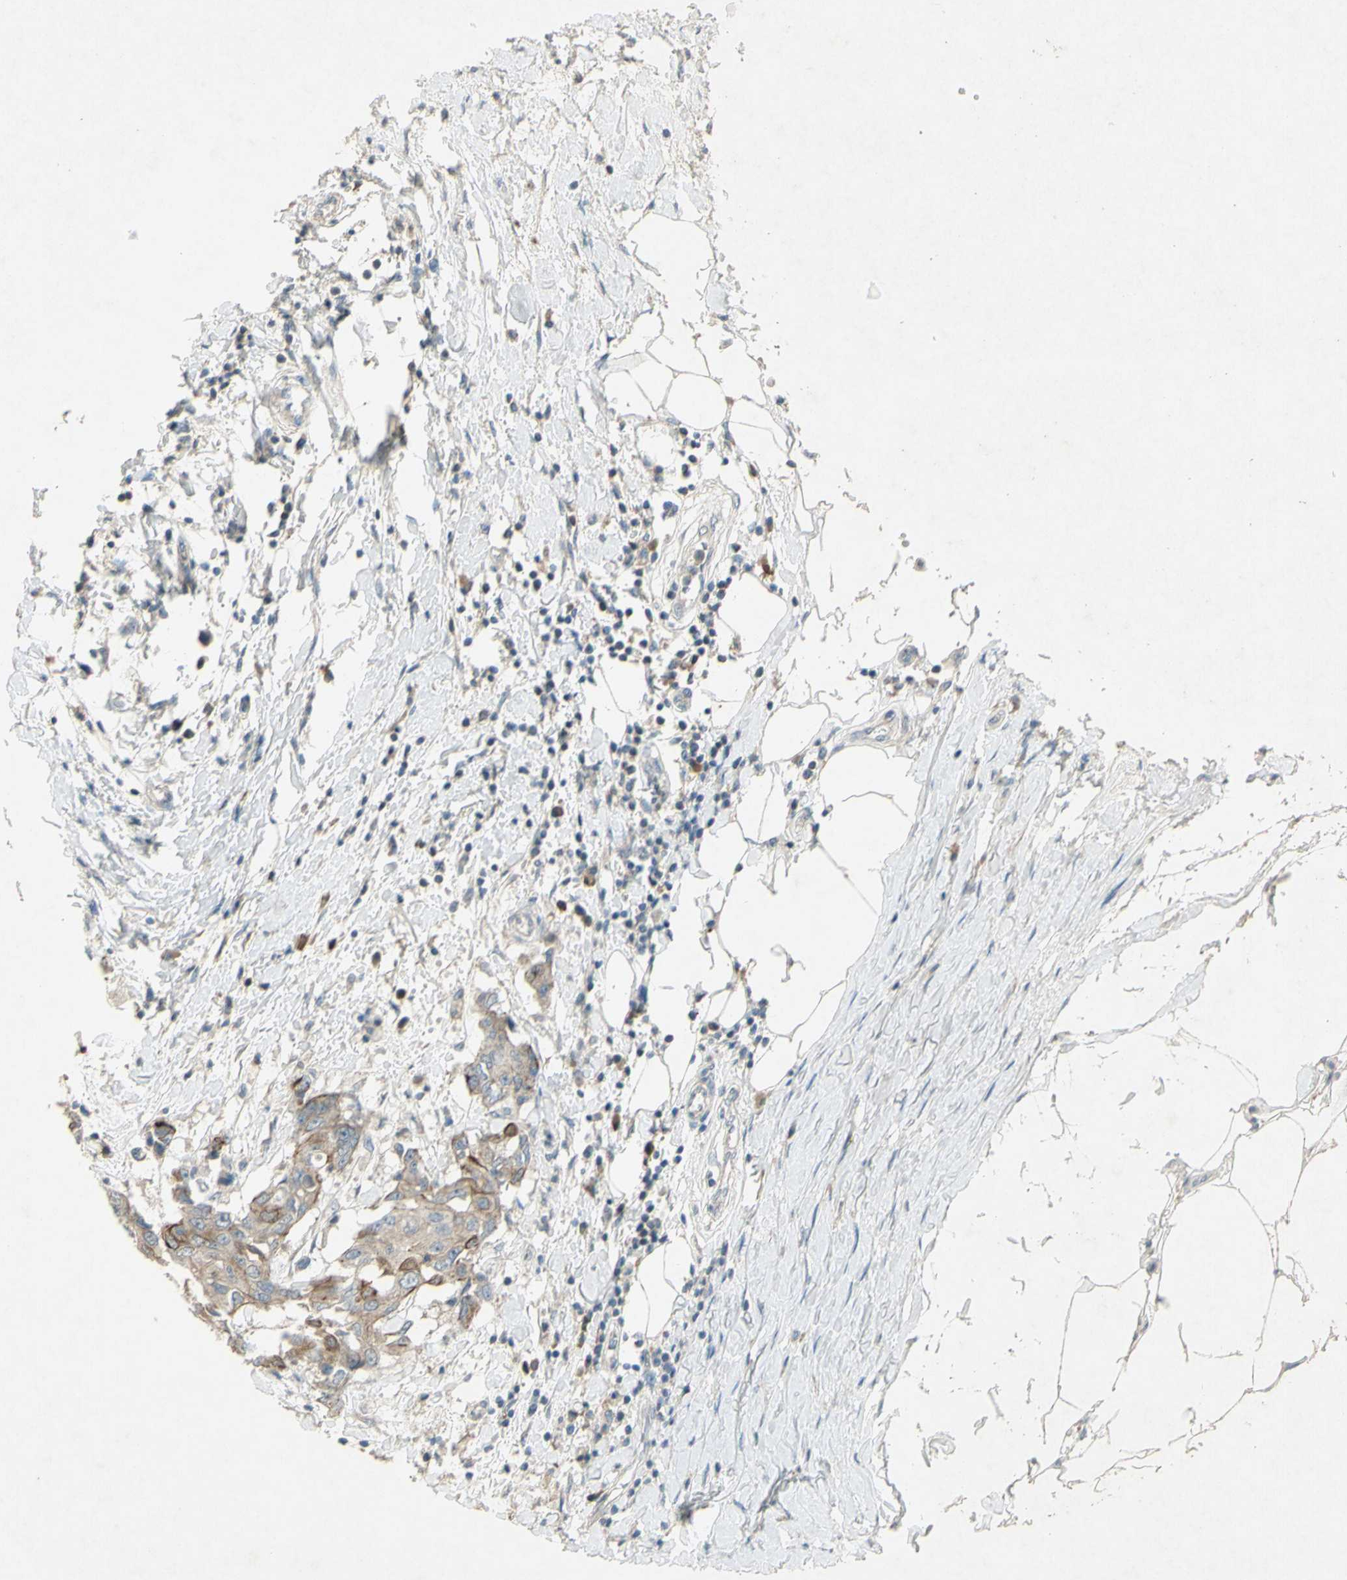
{"staining": {"intensity": "weak", "quantity": ">75%", "location": "cytoplasmic/membranous"}, "tissue": "breast cancer", "cell_type": "Tumor cells", "image_type": "cancer", "snomed": [{"axis": "morphology", "description": "Duct carcinoma"}, {"axis": "topography", "description": "Breast"}], "caption": "Tumor cells display low levels of weak cytoplasmic/membranous expression in approximately >75% of cells in human breast cancer.", "gene": "TIMM21", "patient": {"sex": "female", "age": 27}}